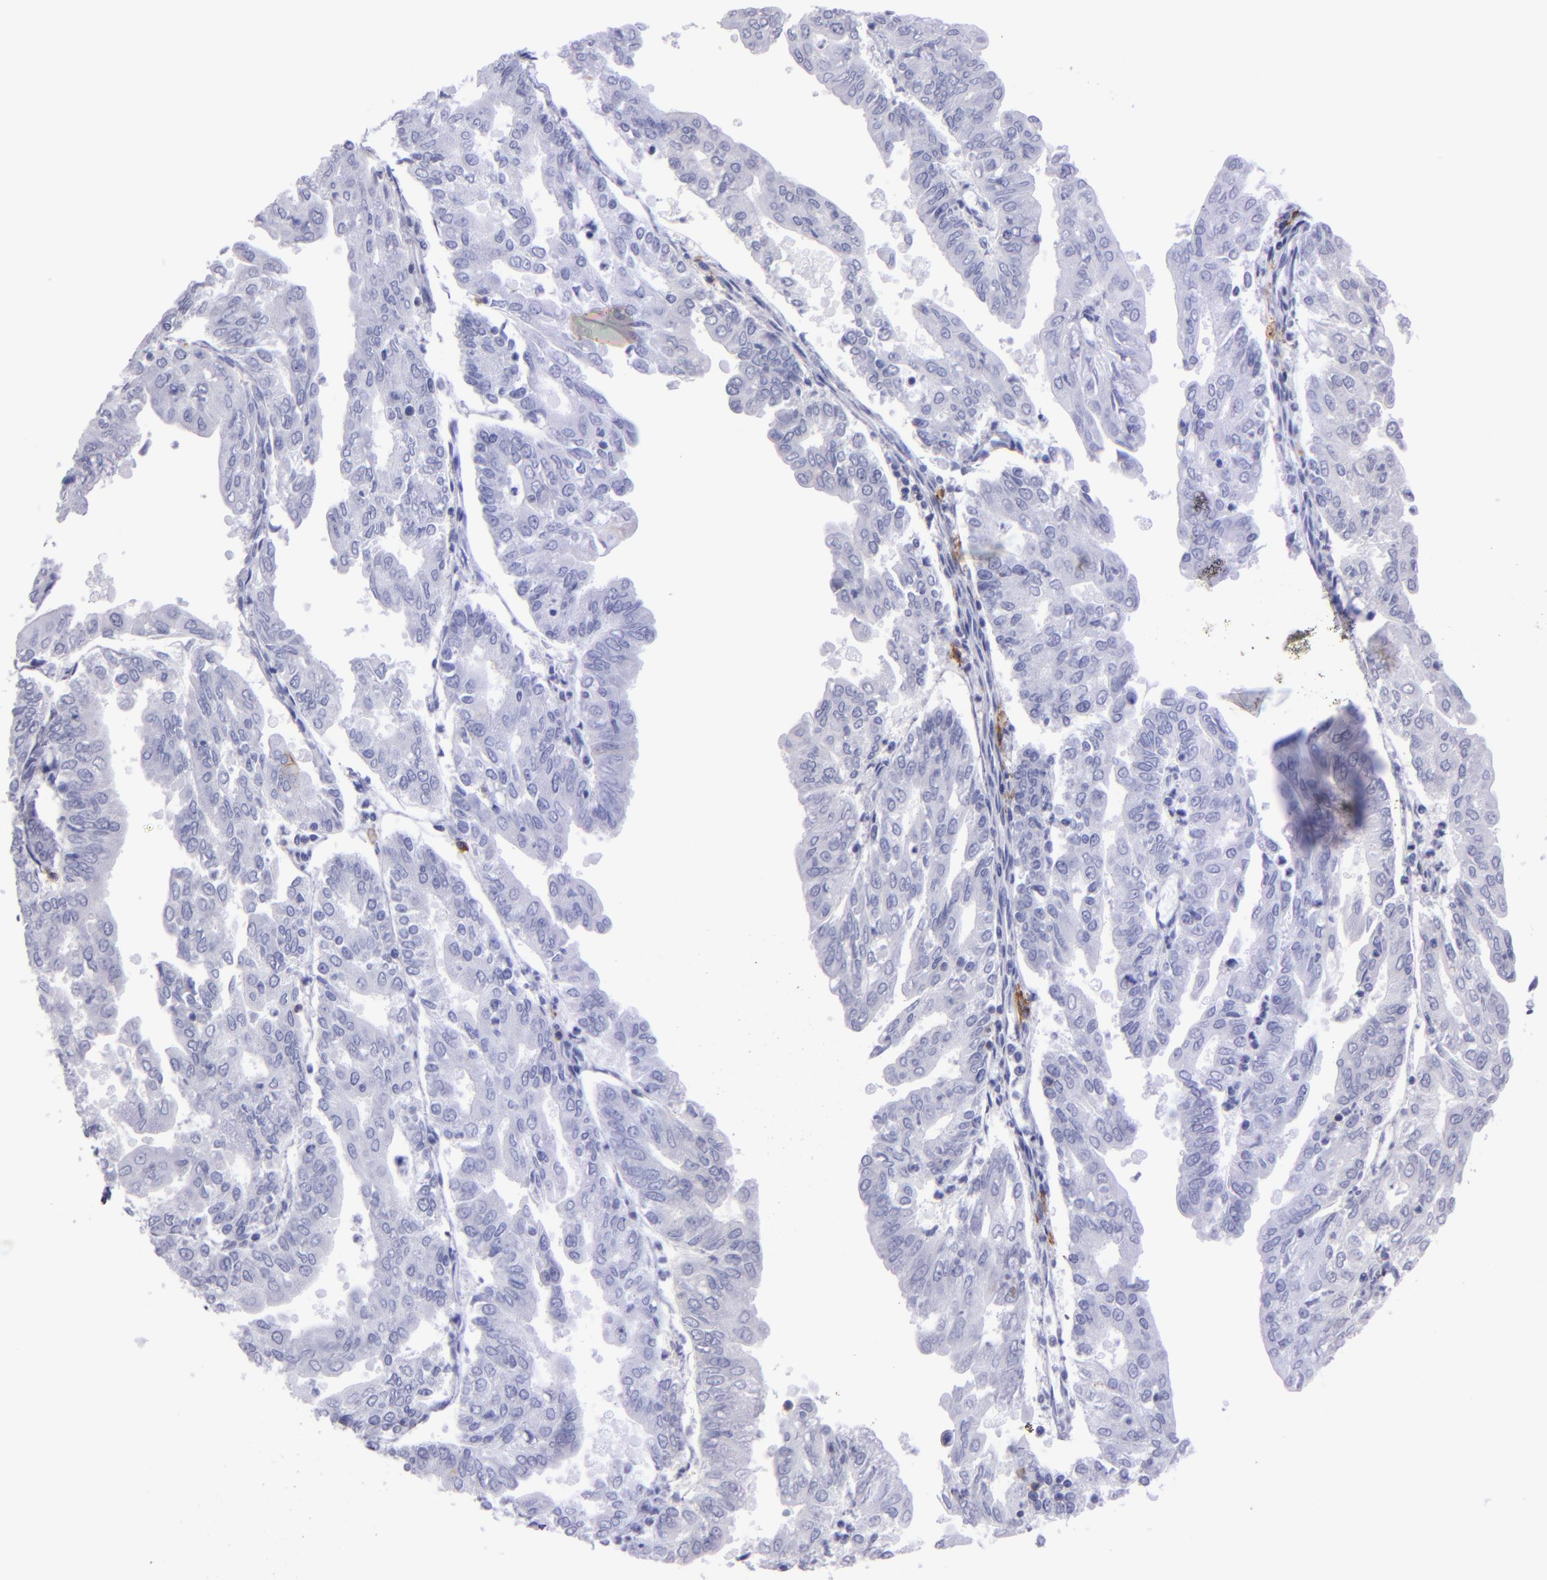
{"staining": {"intensity": "negative", "quantity": "none", "location": "none"}, "tissue": "endometrial cancer", "cell_type": "Tumor cells", "image_type": "cancer", "snomed": [{"axis": "morphology", "description": "Adenocarcinoma, NOS"}, {"axis": "topography", "description": "Endometrium"}], "caption": "Tumor cells show no significant staining in adenocarcinoma (endometrial).", "gene": "CD38", "patient": {"sex": "female", "age": 79}}